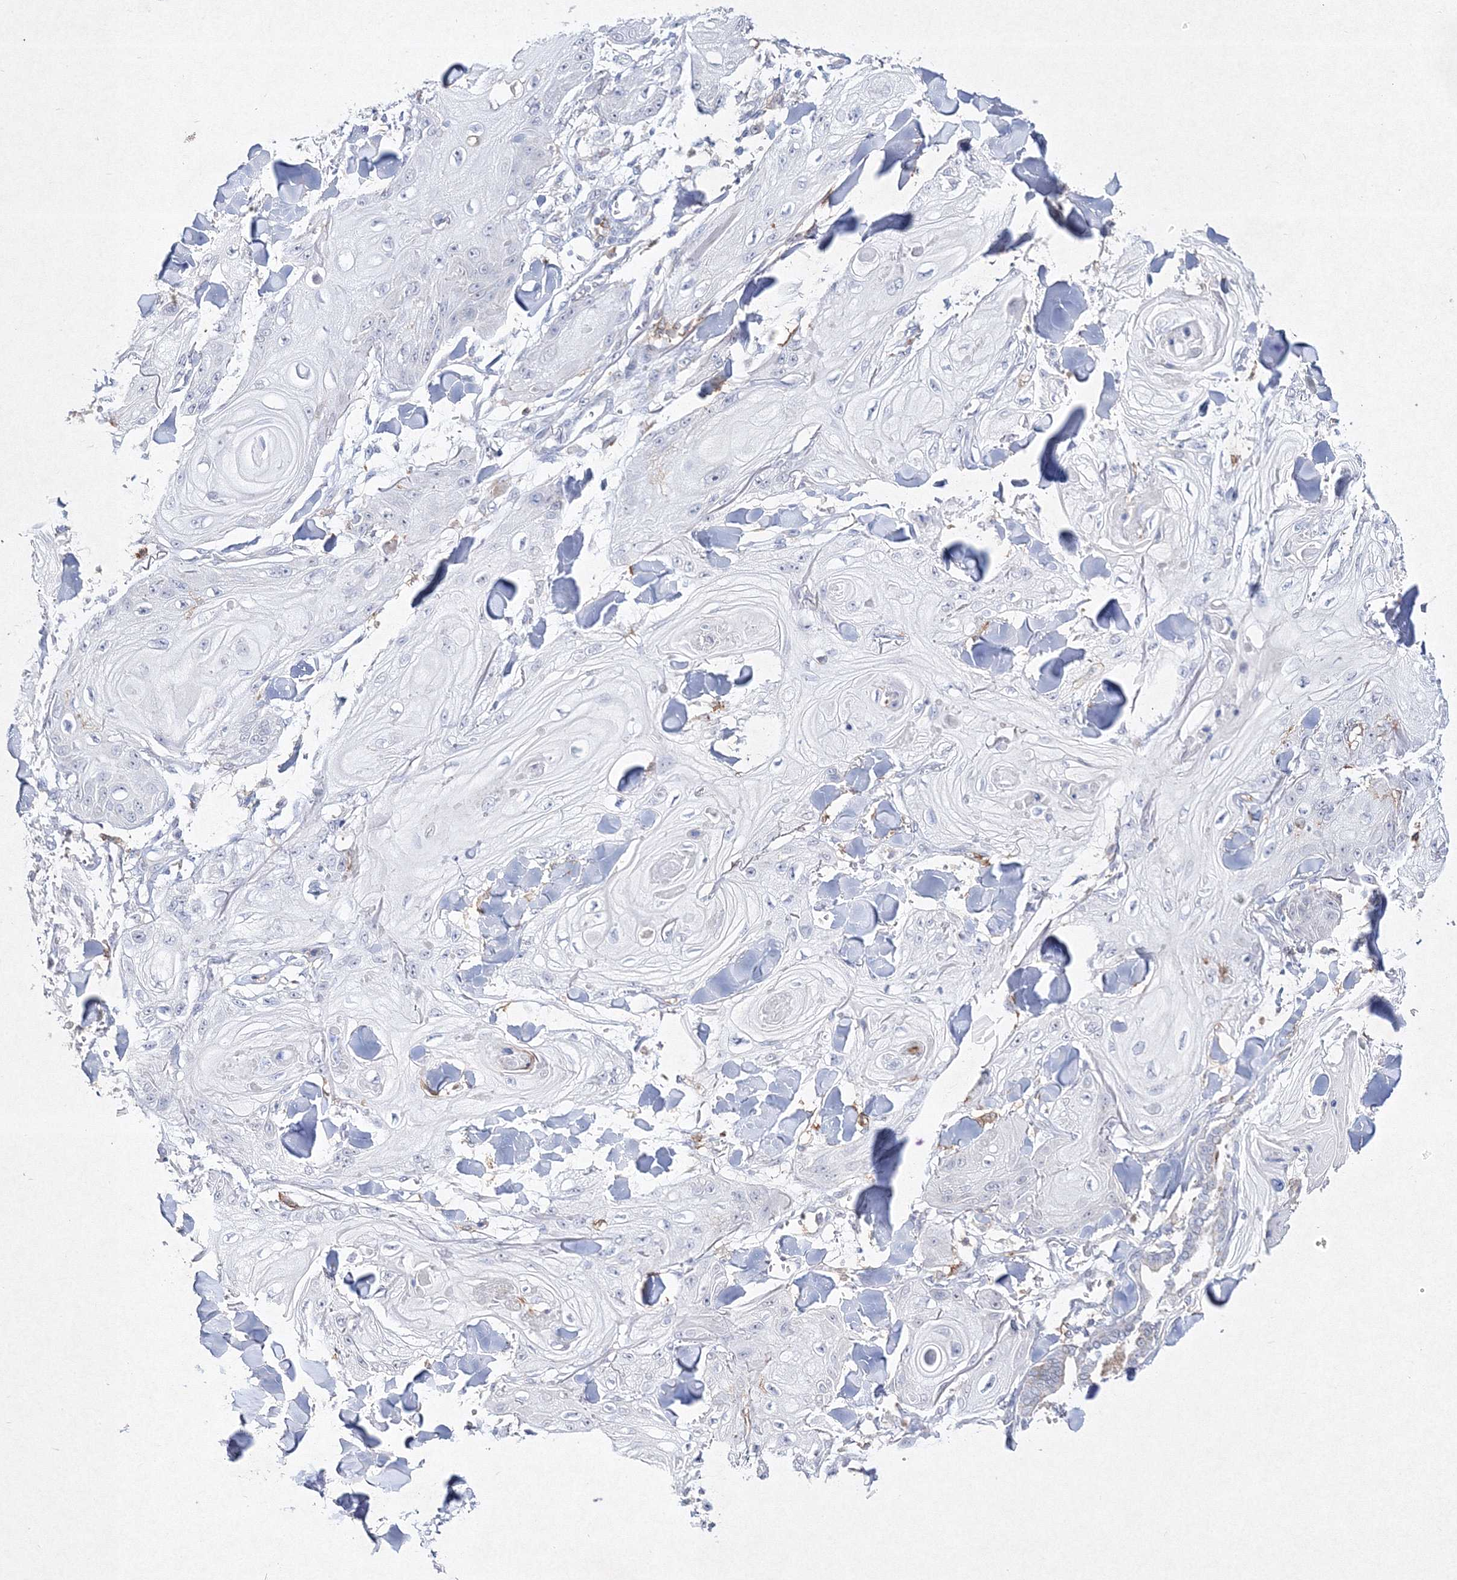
{"staining": {"intensity": "negative", "quantity": "none", "location": "none"}, "tissue": "skin cancer", "cell_type": "Tumor cells", "image_type": "cancer", "snomed": [{"axis": "morphology", "description": "Squamous cell carcinoma, NOS"}, {"axis": "topography", "description": "Skin"}], "caption": "There is no significant staining in tumor cells of squamous cell carcinoma (skin).", "gene": "HCST", "patient": {"sex": "male", "age": 74}}